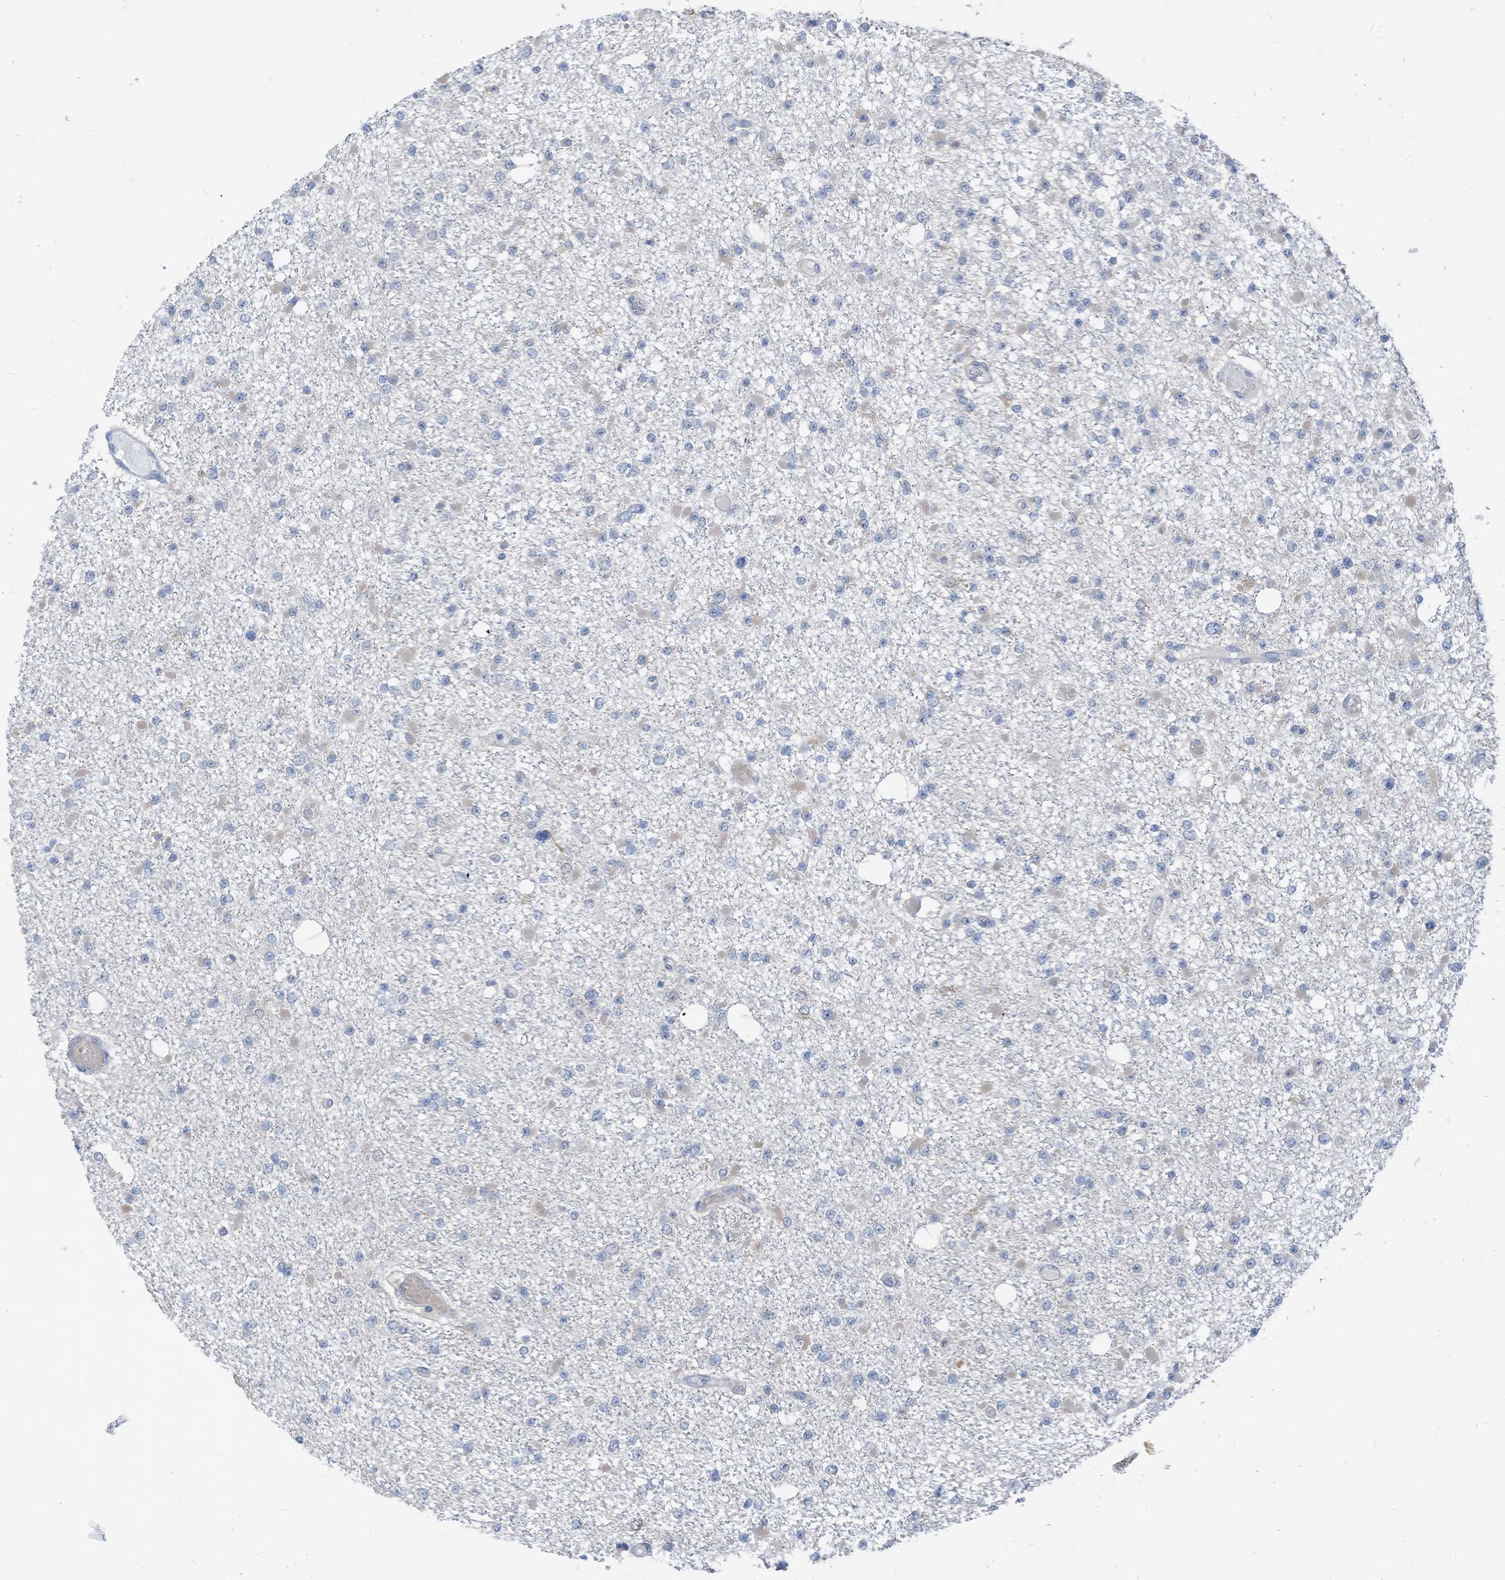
{"staining": {"intensity": "negative", "quantity": "none", "location": "none"}, "tissue": "glioma", "cell_type": "Tumor cells", "image_type": "cancer", "snomed": [{"axis": "morphology", "description": "Glioma, malignant, Low grade"}, {"axis": "topography", "description": "Brain"}], "caption": "The immunohistochemistry (IHC) micrograph has no significant positivity in tumor cells of glioma tissue. (Stains: DAB (3,3'-diaminobenzidine) immunohistochemistry with hematoxylin counter stain, Microscopy: brightfield microscopy at high magnification).", "gene": "LDAH", "patient": {"sex": "female", "age": 22}}